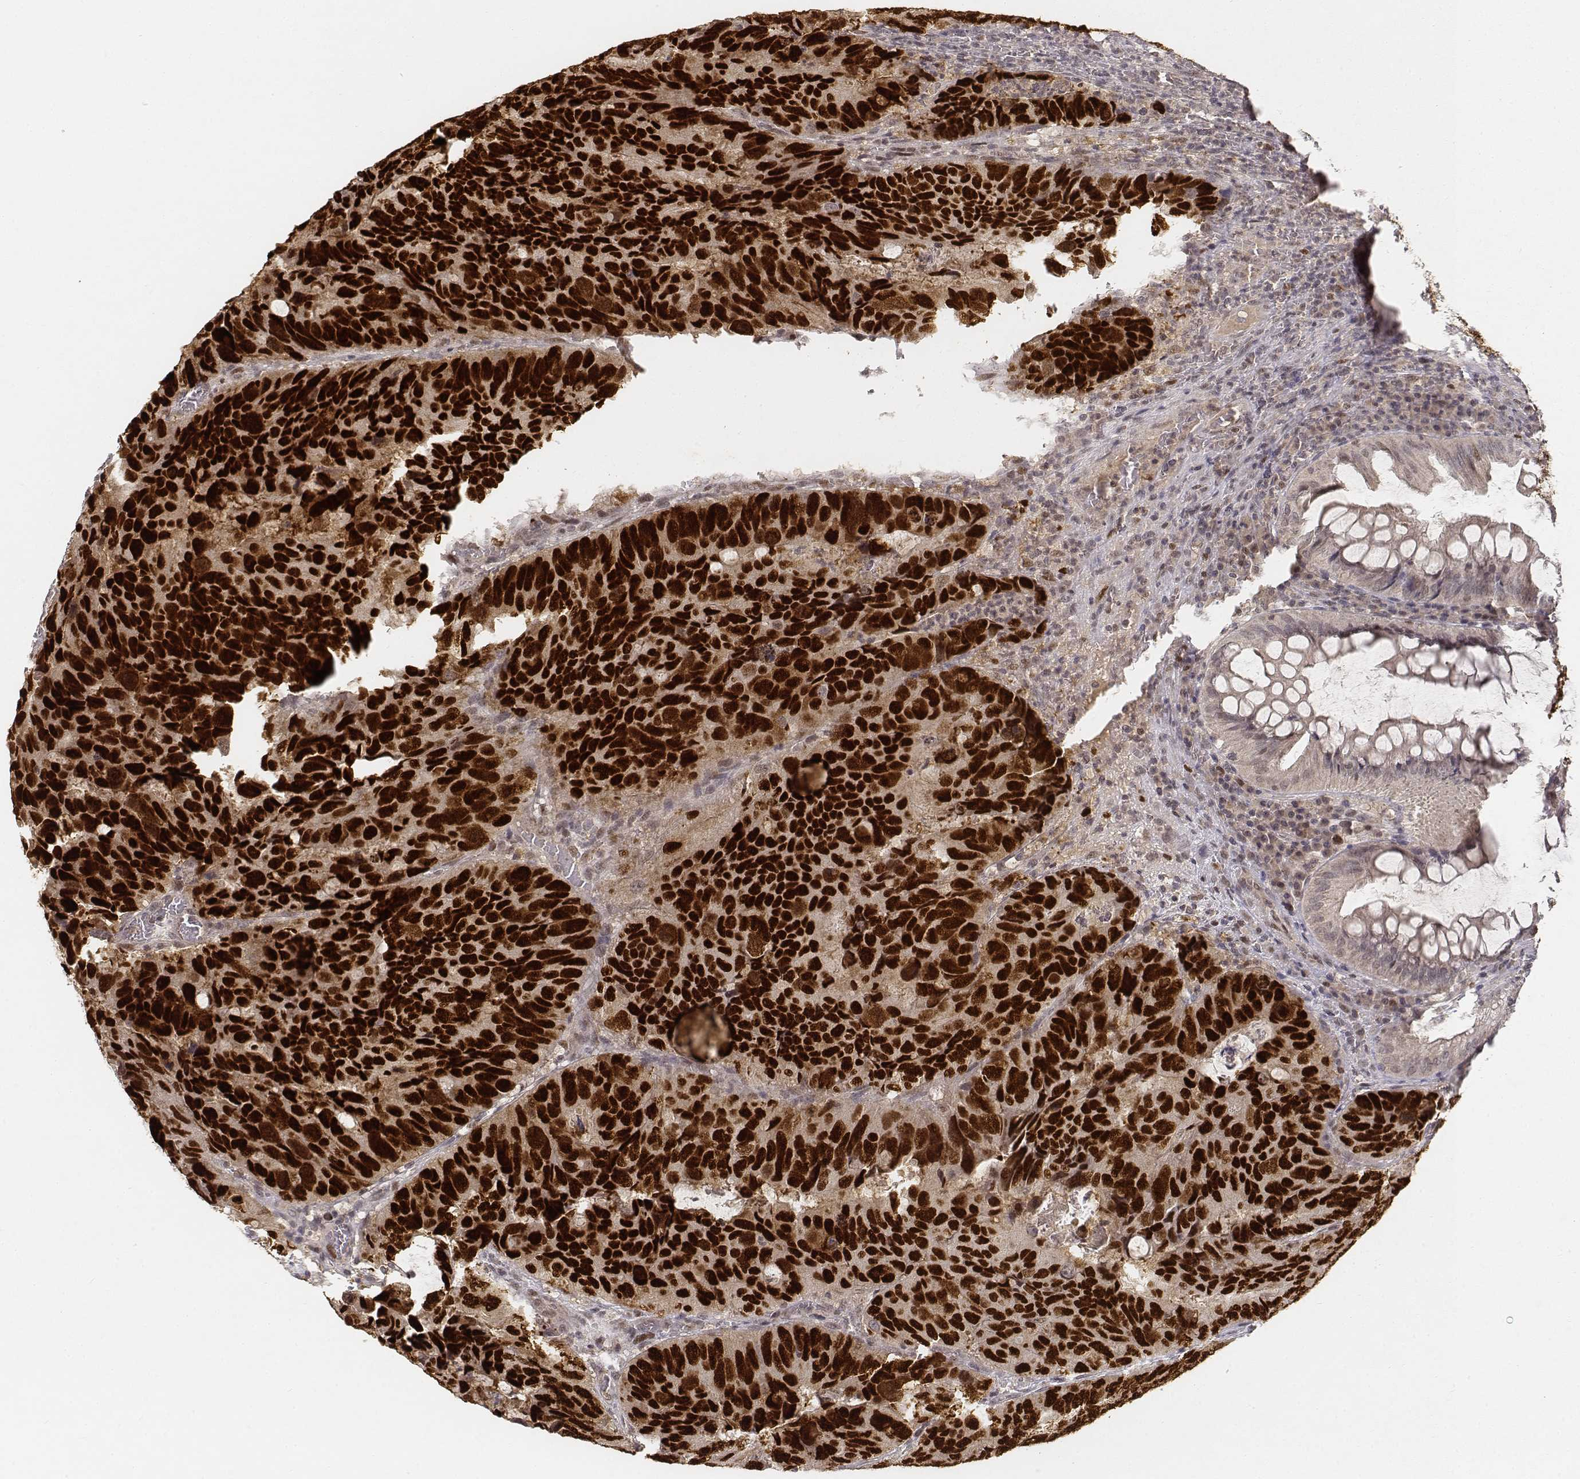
{"staining": {"intensity": "strong", "quantity": ">75%", "location": "nuclear"}, "tissue": "colorectal cancer", "cell_type": "Tumor cells", "image_type": "cancer", "snomed": [{"axis": "morphology", "description": "Adenocarcinoma, NOS"}, {"axis": "topography", "description": "Colon"}], "caption": "Immunohistochemistry (IHC) (DAB) staining of colorectal cancer demonstrates strong nuclear protein expression in approximately >75% of tumor cells.", "gene": "FANCD2", "patient": {"sex": "male", "age": 79}}